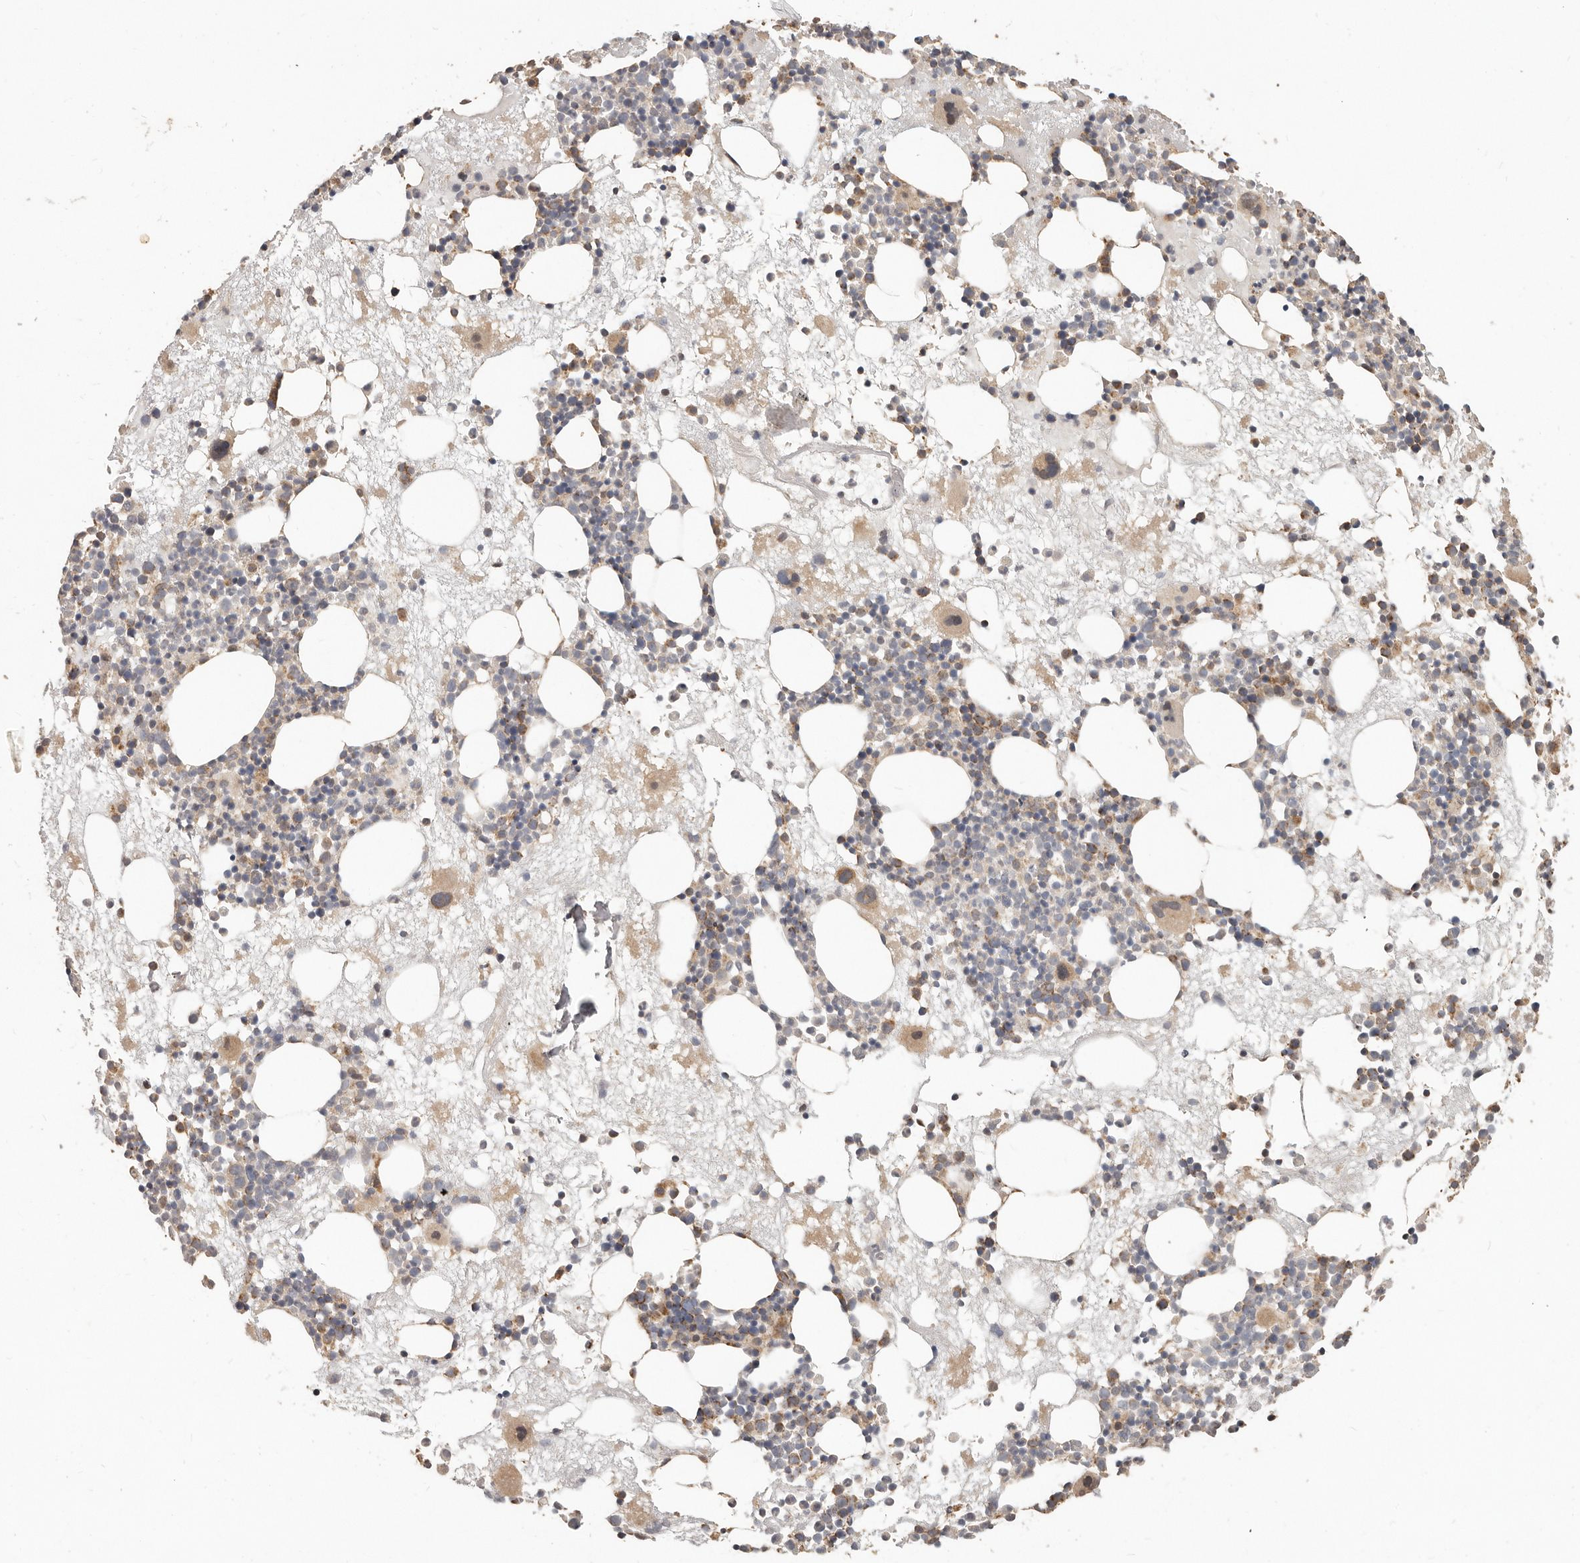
{"staining": {"intensity": "weak", "quantity": ">75%", "location": "cytoplasmic/membranous"}, "tissue": "bone marrow", "cell_type": "Hematopoietic cells", "image_type": "normal", "snomed": [{"axis": "morphology", "description": "Normal tissue, NOS"}, {"axis": "topography", "description": "Bone marrow"}], "caption": "Human bone marrow stained with a brown dye reveals weak cytoplasmic/membranous positive expression in approximately >75% of hematopoietic cells.", "gene": "MTFR2", "patient": {"sex": "male", "age": 50}}